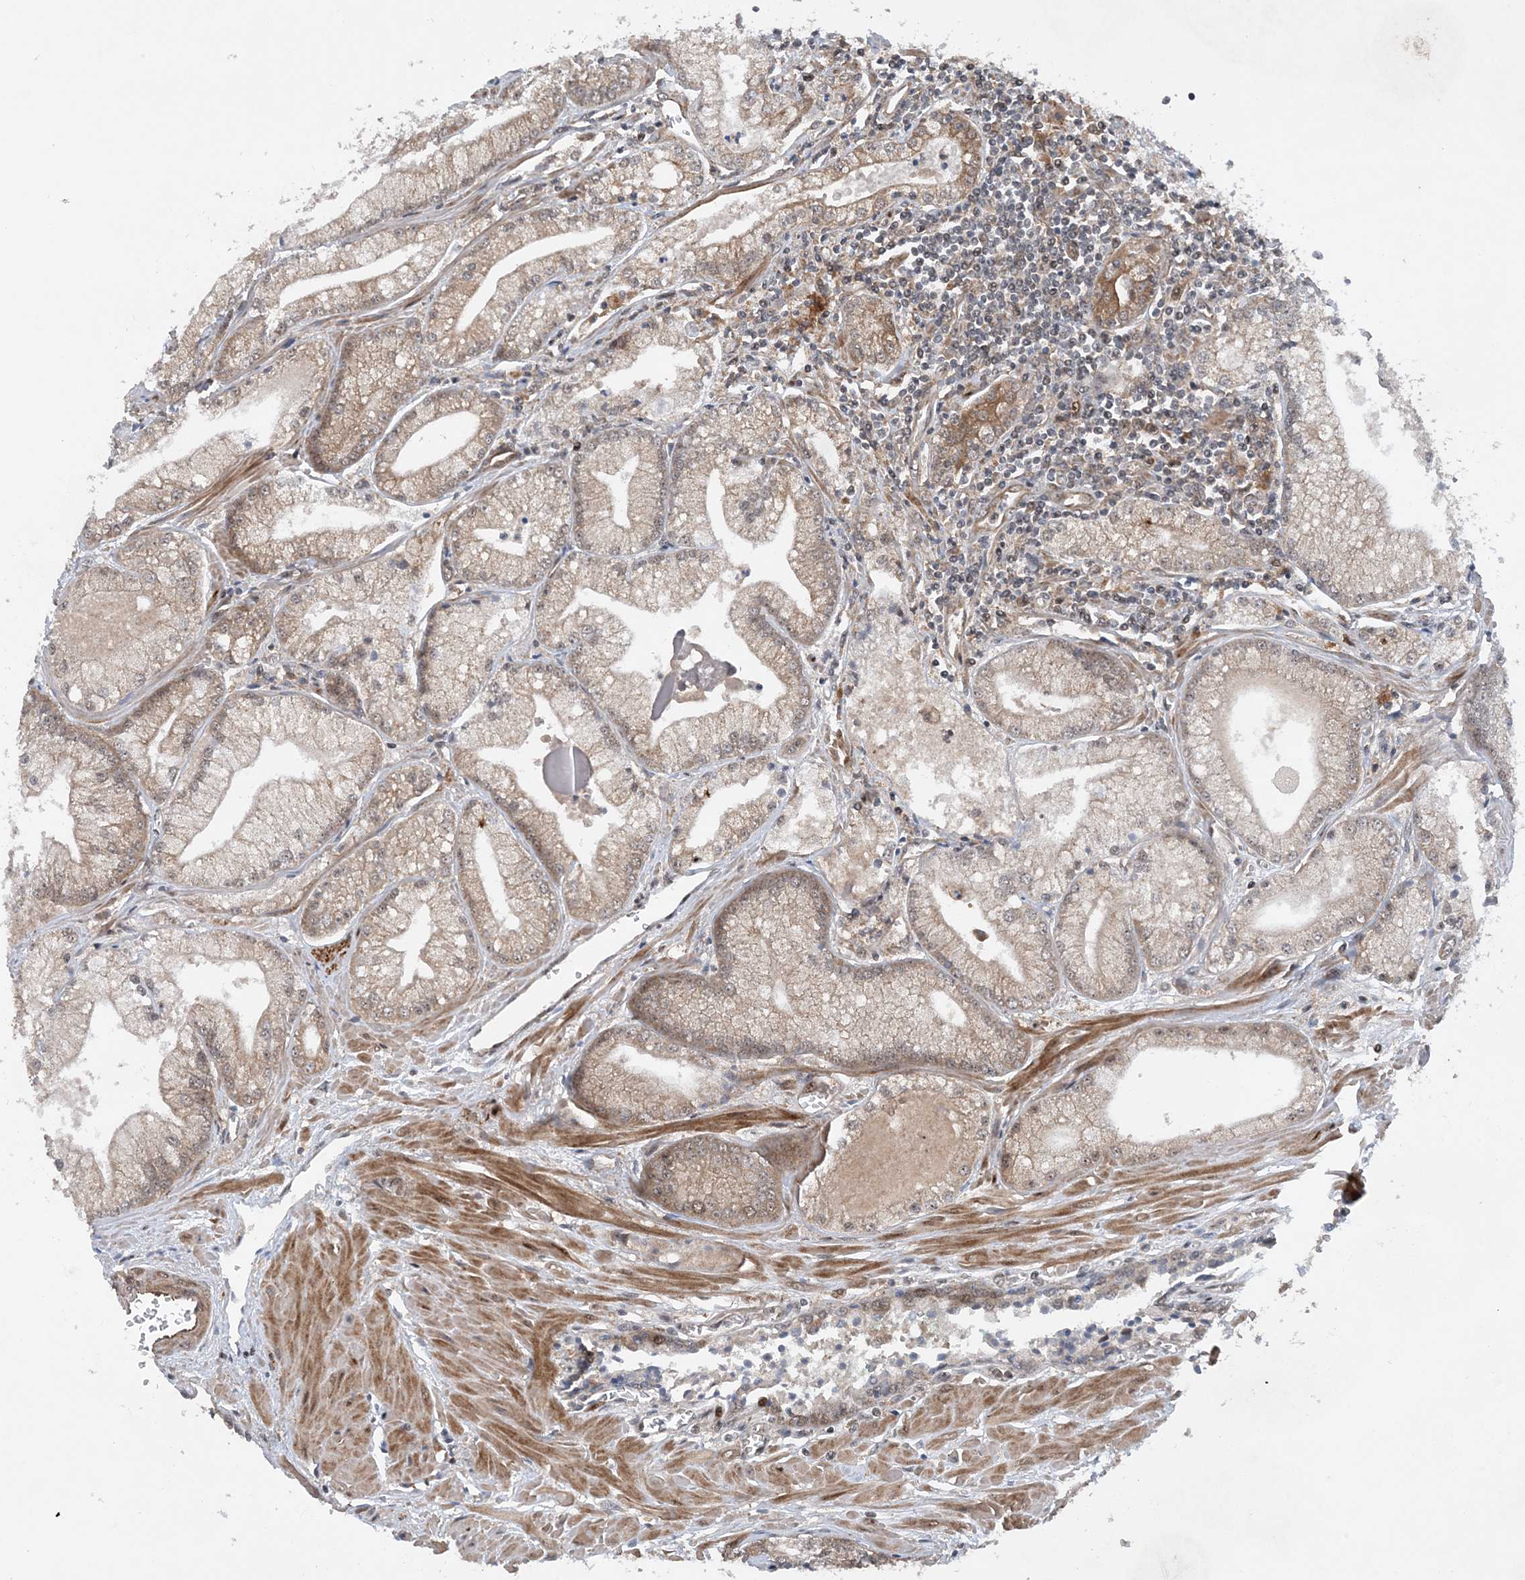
{"staining": {"intensity": "moderate", "quantity": "25%-75%", "location": "cytoplasmic/membranous"}, "tissue": "prostate cancer", "cell_type": "Tumor cells", "image_type": "cancer", "snomed": [{"axis": "morphology", "description": "Adenocarcinoma, Low grade"}, {"axis": "topography", "description": "Prostate"}], "caption": "An immunohistochemistry photomicrograph of tumor tissue is shown. Protein staining in brown shows moderate cytoplasmic/membranous positivity in prostate cancer (low-grade adenocarcinoma) within tumor cells.", "gene": "HEMK1", "patient": {"sex": "male", "age": 67}}